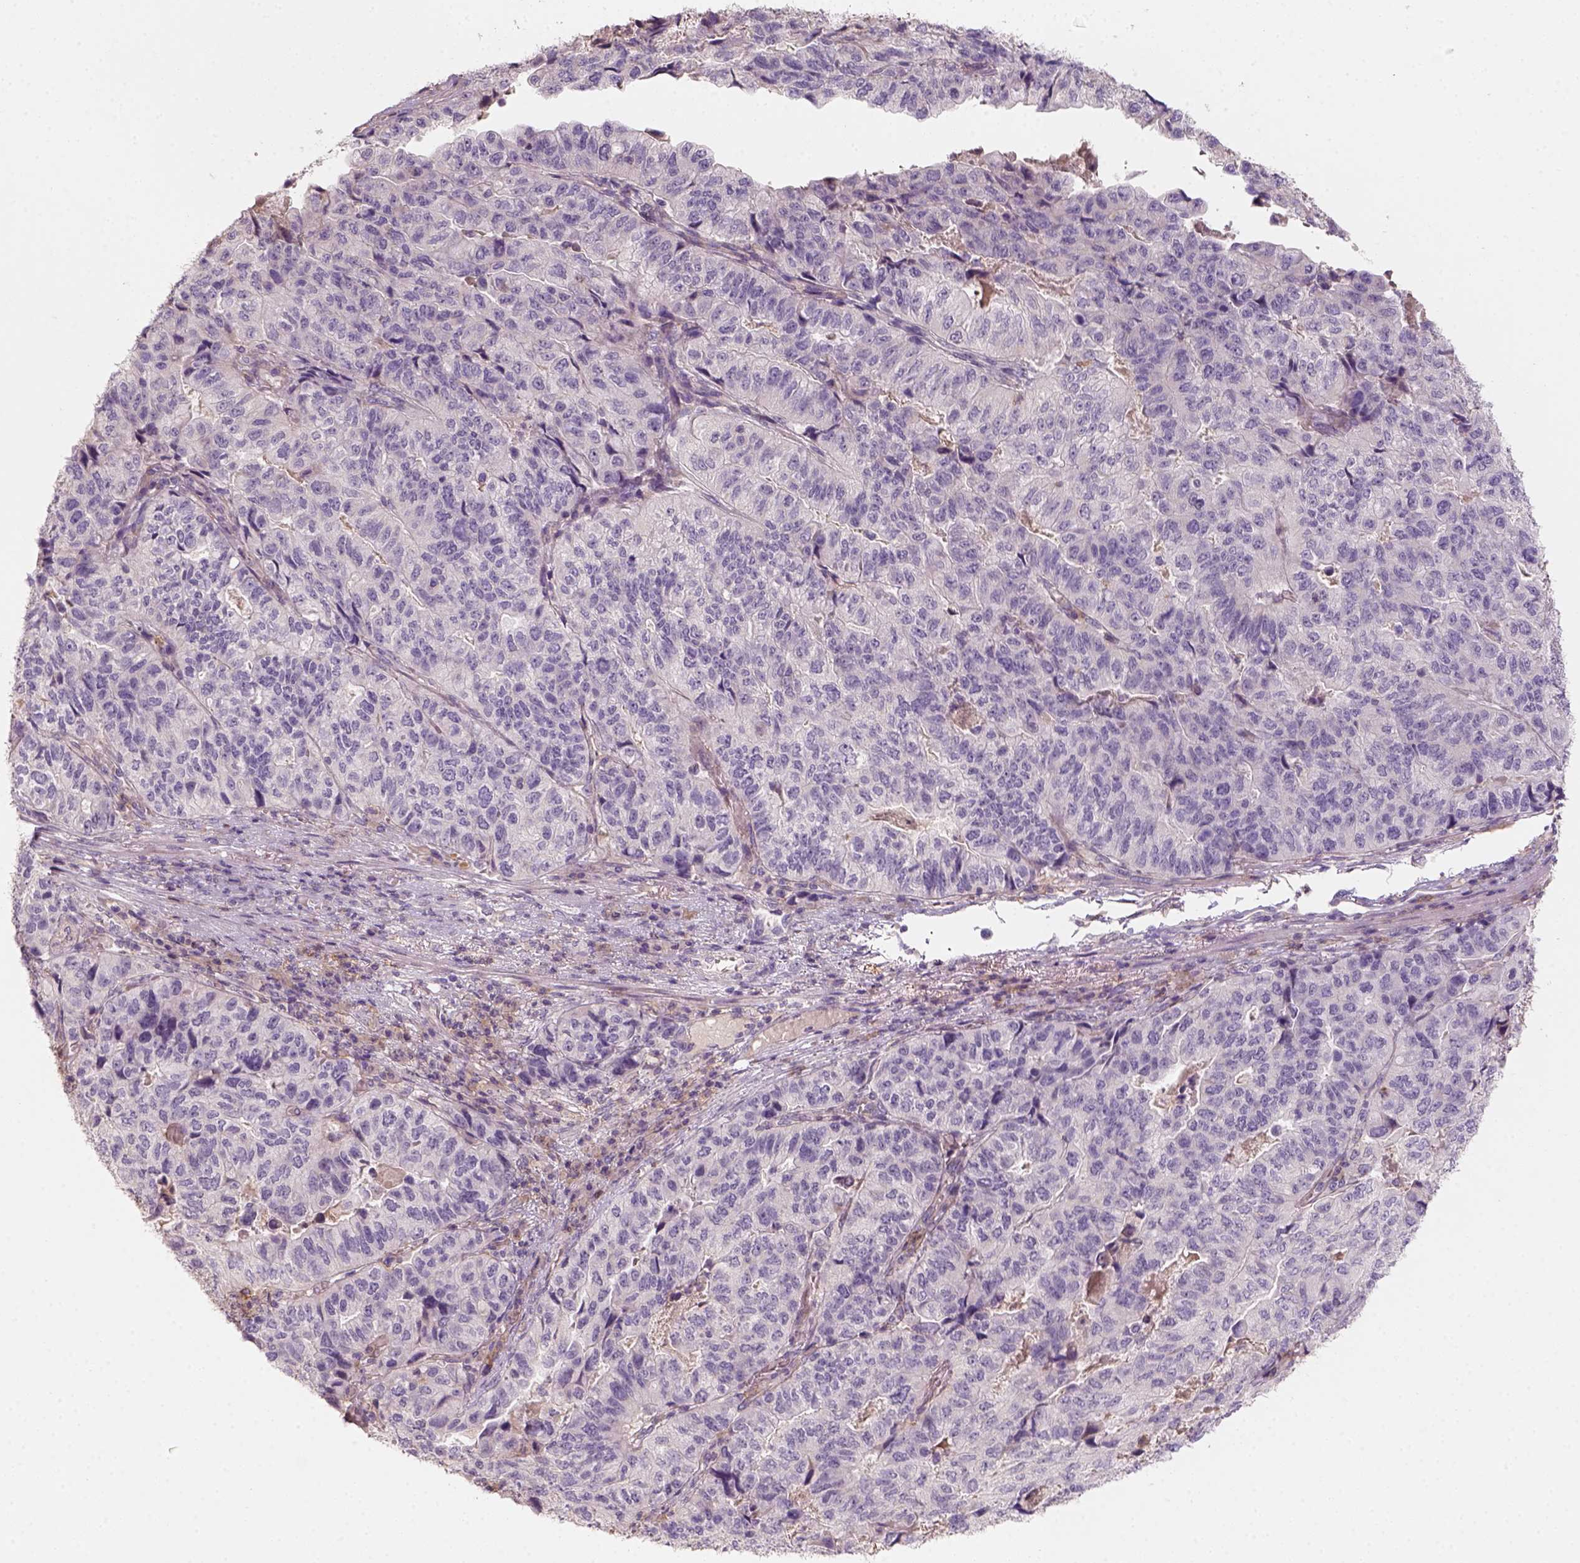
{"staining": {"intensity": "negative", "quantity": "none", "location": "none"}, "tissue": "stomach cancer", "cell_type": "Tumor cells", "image_type": "cancer", "snomed": [{"axis": "morphology", "description": "Adenocarcinoma, NOS"}, {"axis": "topography", "description": "Stomach, upper"}], "caption": "A photomicrograph of stomach cancer stained for a protein demonstrates no brown staining in tumor cells.", "gene": "AQP9", "patient": {"sex": "female", "age": 67}}